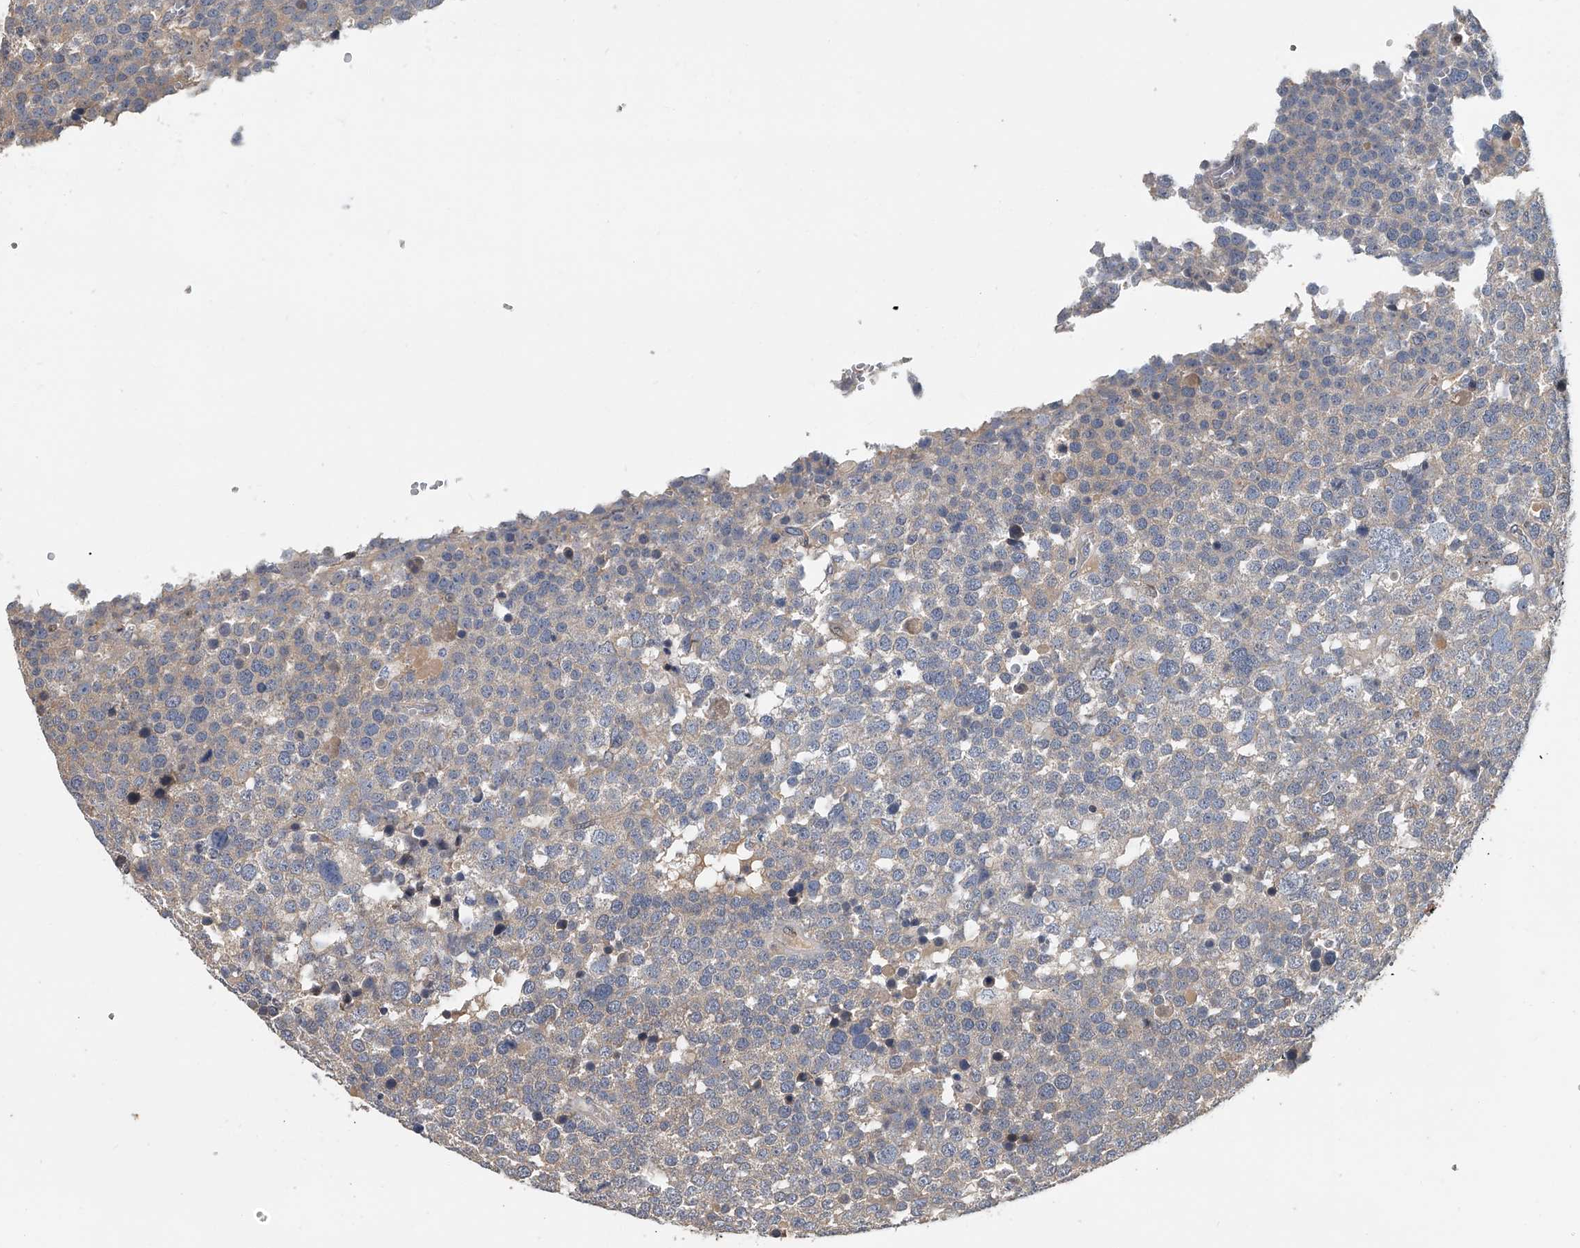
{"staining": {"intensity": "weak", "quantity": "<25%", "location": "cytoplasmic/membranous"}, "tissue": "testis cancer", "cell_type": "Tumor cells", "image_type": "cancer", "snomed": [{"axis": "morphology", "description": "Seminoma, NOS"}, {"axis": "topography", "description": "Testis"}], "caption": "Testis seminoma was stained to show a protein in brown. There is no significant staining in tumor cells.", "gene": "CD200", "patient": {"sex": "male", "age": 71}}